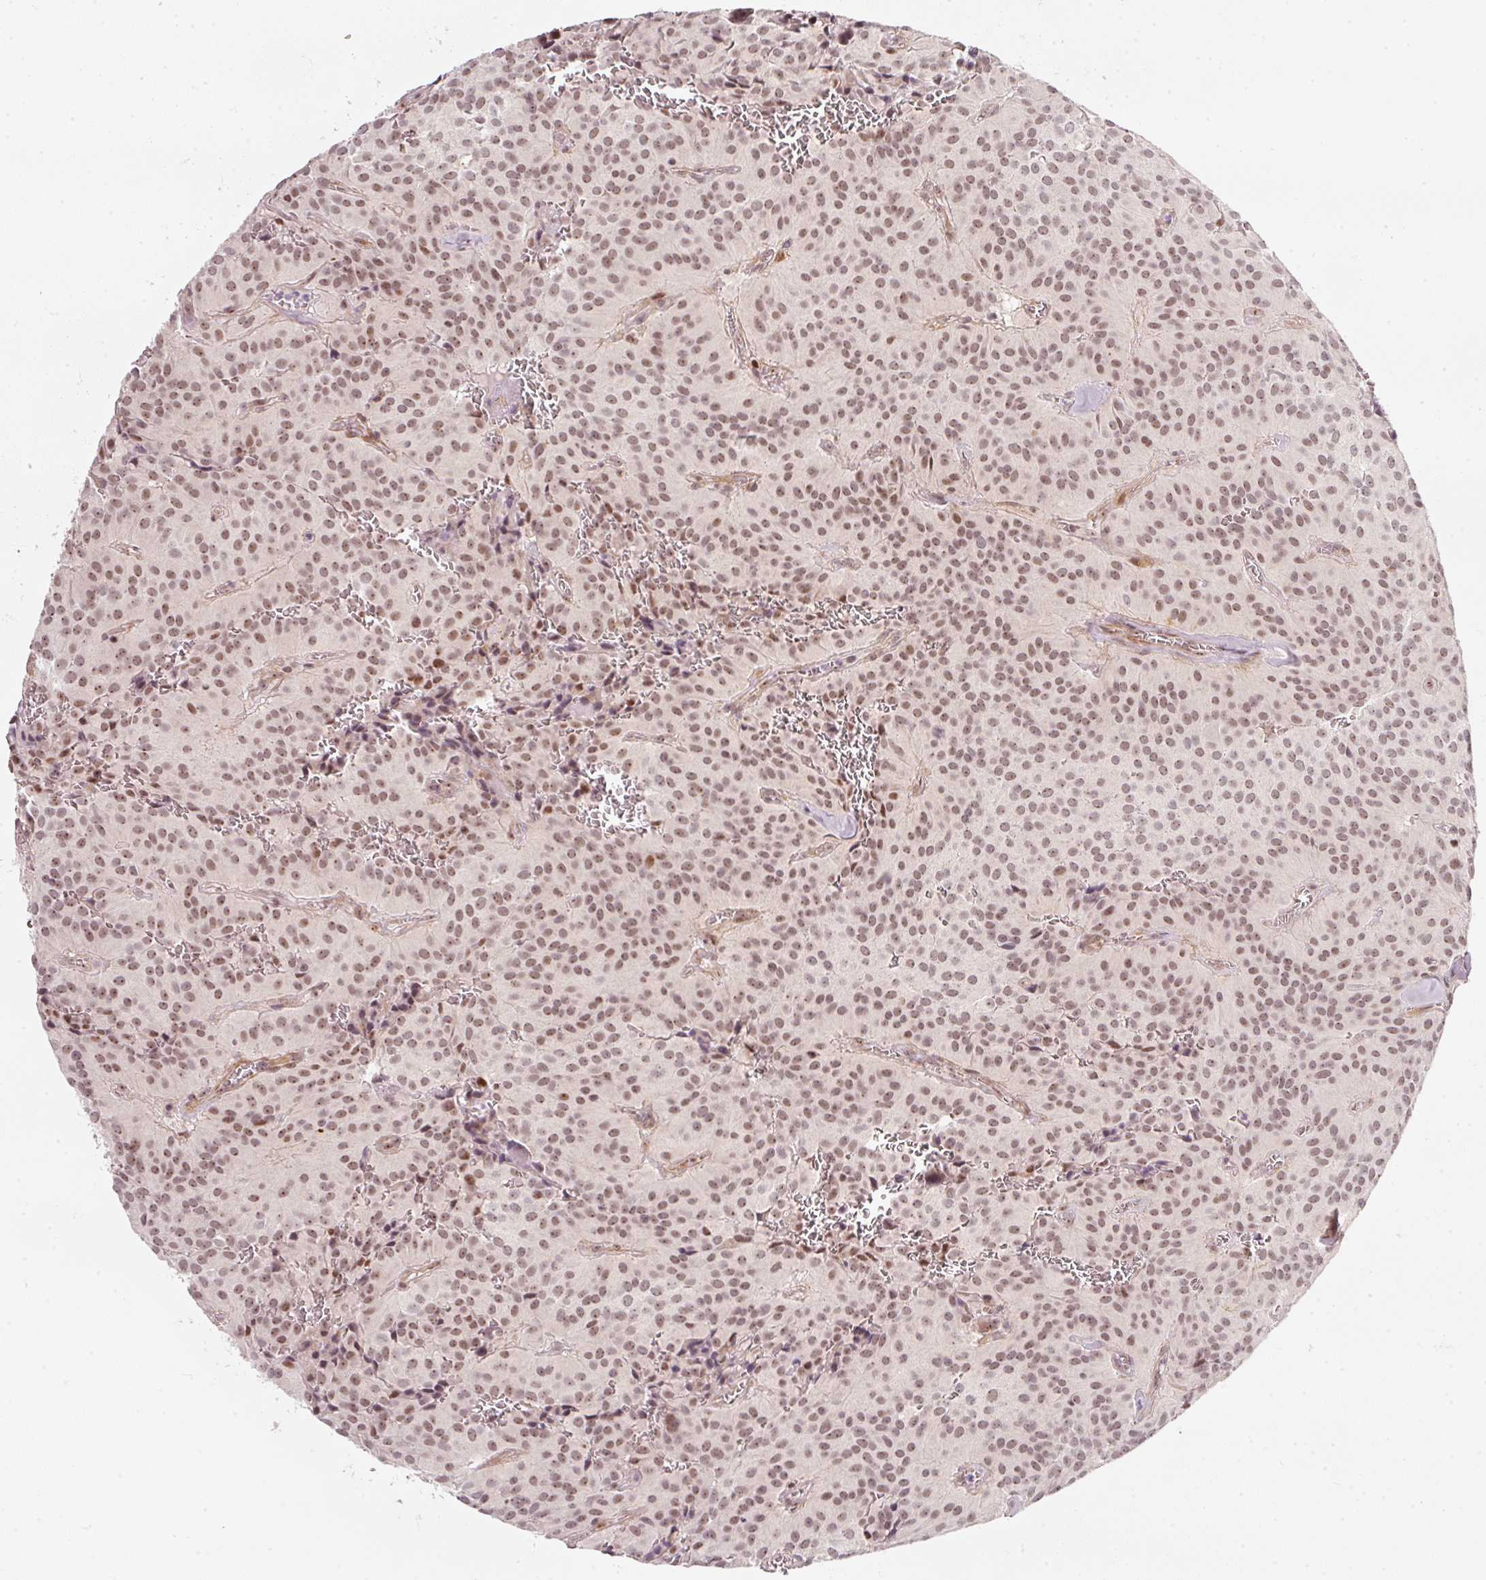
{"staining": {"intensity": "moderate", "quantity": ">75%", "location": "nuclear"}, "tissue": "glioma", "cell_type": "Tumor cells", "image_type": "cancer", "snomed": [{"axis": "morphology", "description": "Glioma, malignant, Low grade"}, {"axis": "topography", "description": "Brain"}], "caption": "A high-resolution micrograph shows IHC staining of low-grade glioma (malignant), which reveals moderate nuclear staining in approximately >75% of tumor cells. (brown staining indicates protein expression, while blue staining denotes nuclei).", "gene": "MXRA8", "patient": {"sex": "male", "age": 42}}